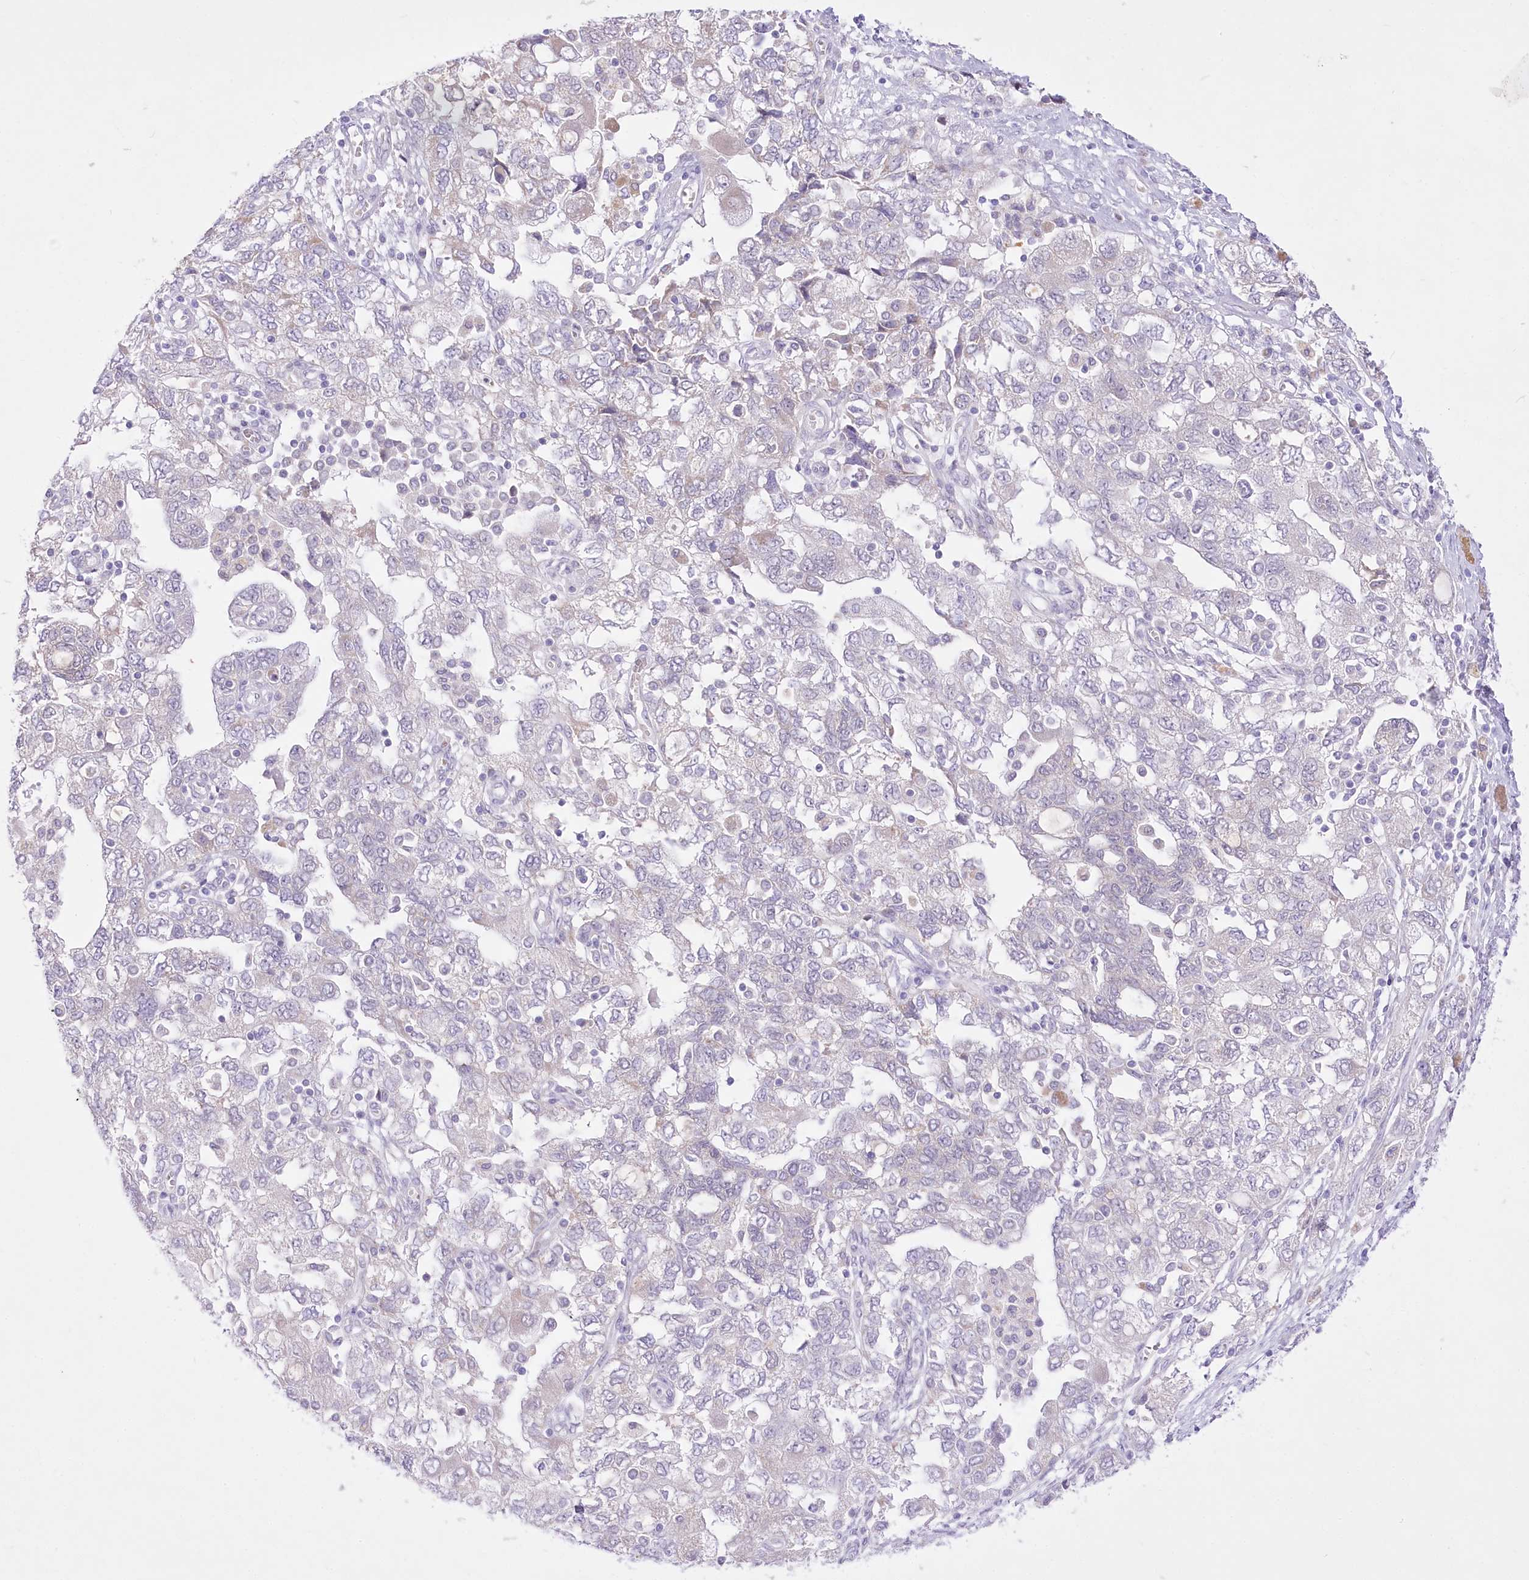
{"staining": {"intensity": "negative", "quantity": "none", "location": "none"}, "tissue": "ovarian cancer", "cell_type": "Tumor cells", "image_type": "cancer", "snomed": [{"axis": "morphology", "description": "Carcinoma, NOS"}, {"axis": "morphology", "description": "Cystadenocarcinoma, serous, NOS"}, {"axis": "topography", "description": "Ovary"}], "caption": "An immunohistochemistry (IHC) image of ovarian cancer (serous cystadenocarcinoma) is shown. There is no staining in tumor cells of ovarian cancer (serous cystadenocarcinoma).", "gene": "BEND7", "patient": {"sex": "female", "age": 69}}